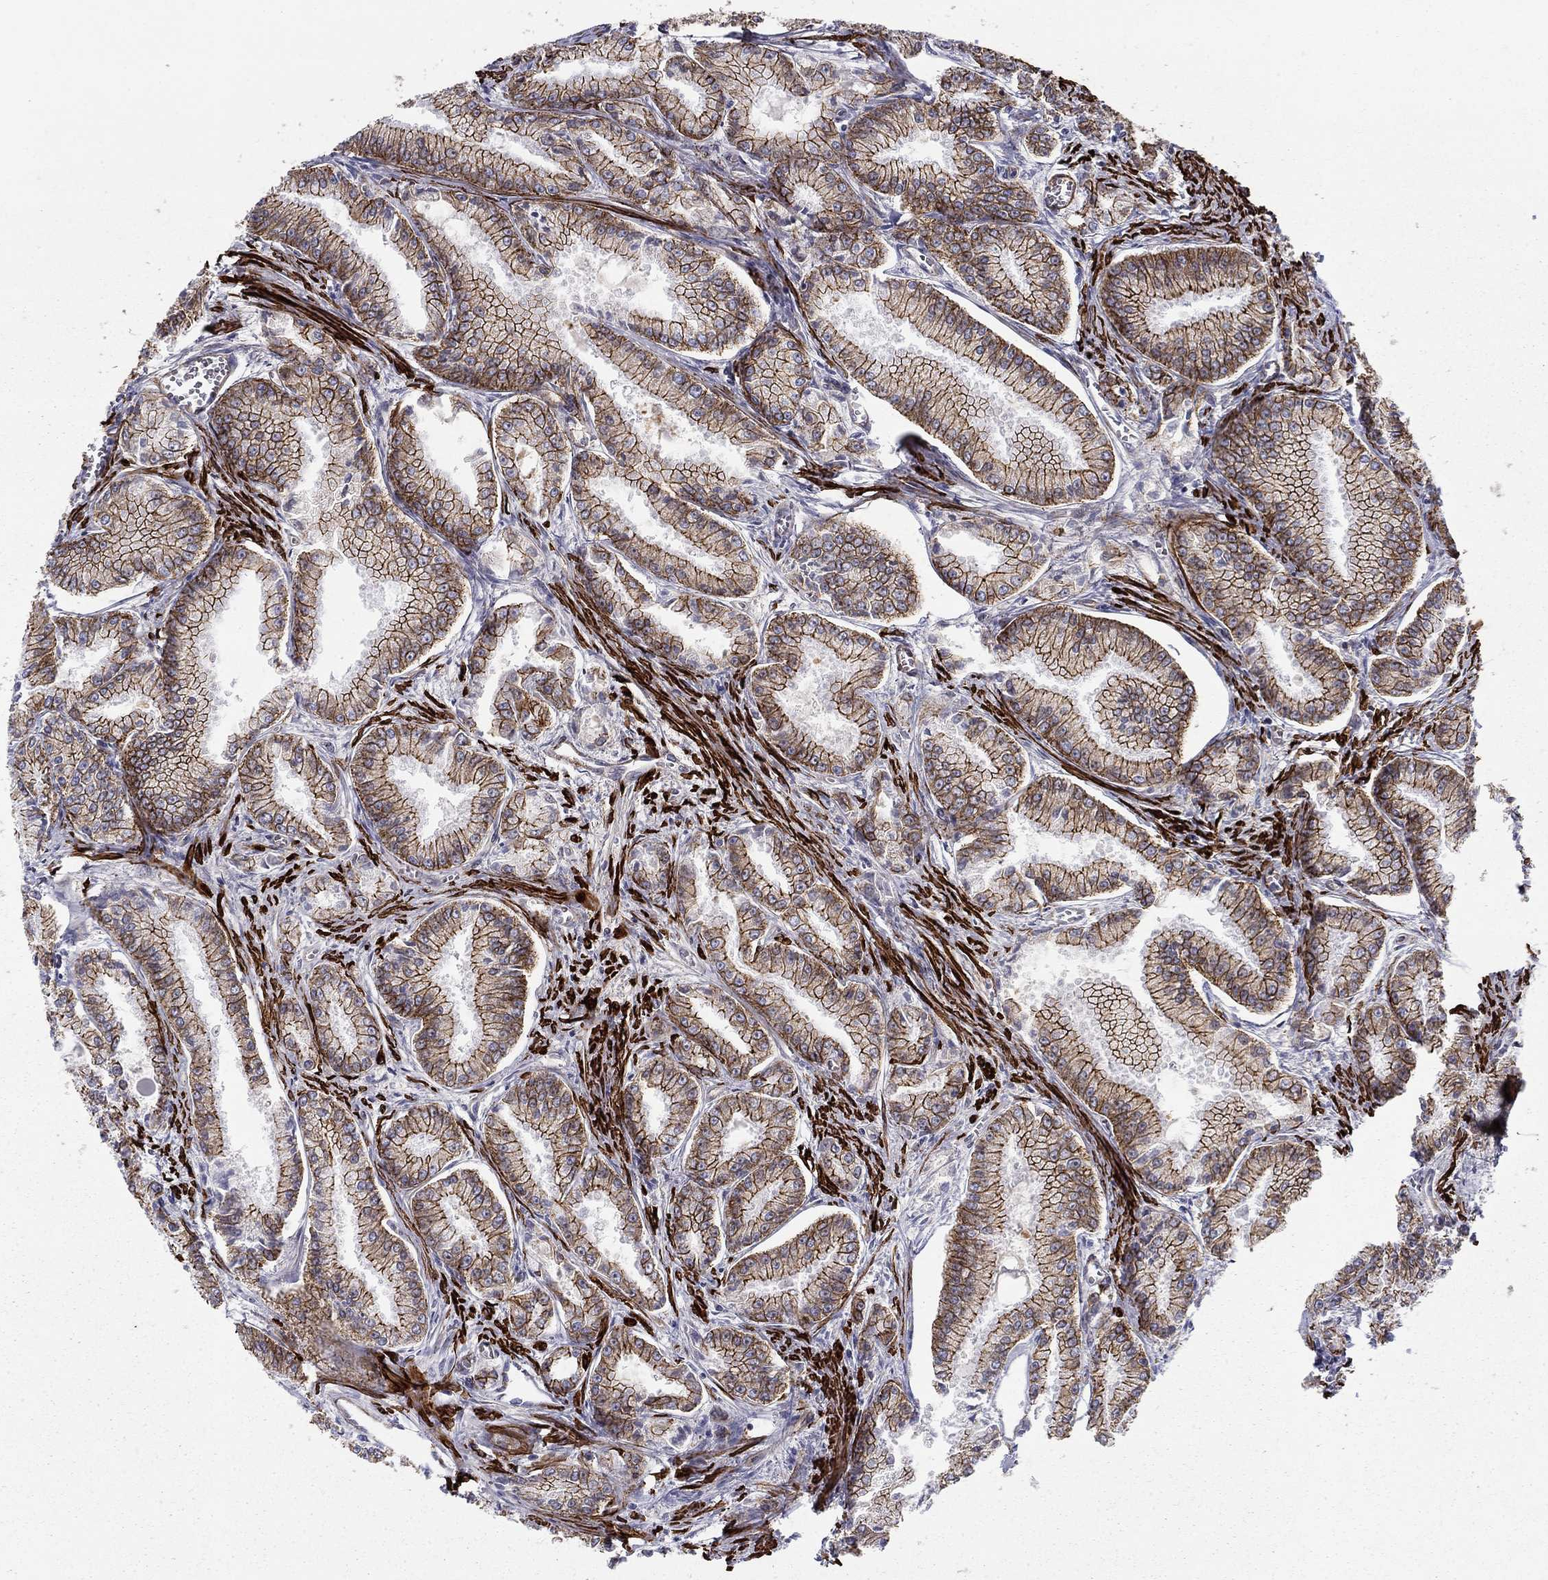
{"staining": {"intensity": "strong", "quantity": ">75%", "location": "cytoplasmic/membranous"}, "tissue": "prostate cancer", "cell_type": "Tumor cells", "image_type": "cancer", "snomed": [{"axis": "morphology", "description": "Adenocarcinoma, NOS"}, {"axis": "morphology", "description": "Adenocarcinoma, High grade"}, {"axis": "topography", "description": "Prostate"}], "caption": "Immunohistochemical staining of human prostate cancer (adenocarcinoma) shows high levels of strong cytoplasmic/membranous expression in approximately >75% of tumor cells. (DAB (3,3'-diaminobenzidine) = brown stain, brightfield microscopy at high magnification).", "gene": "KRBA1", "patient": {"sex": "male", "age": 70}}